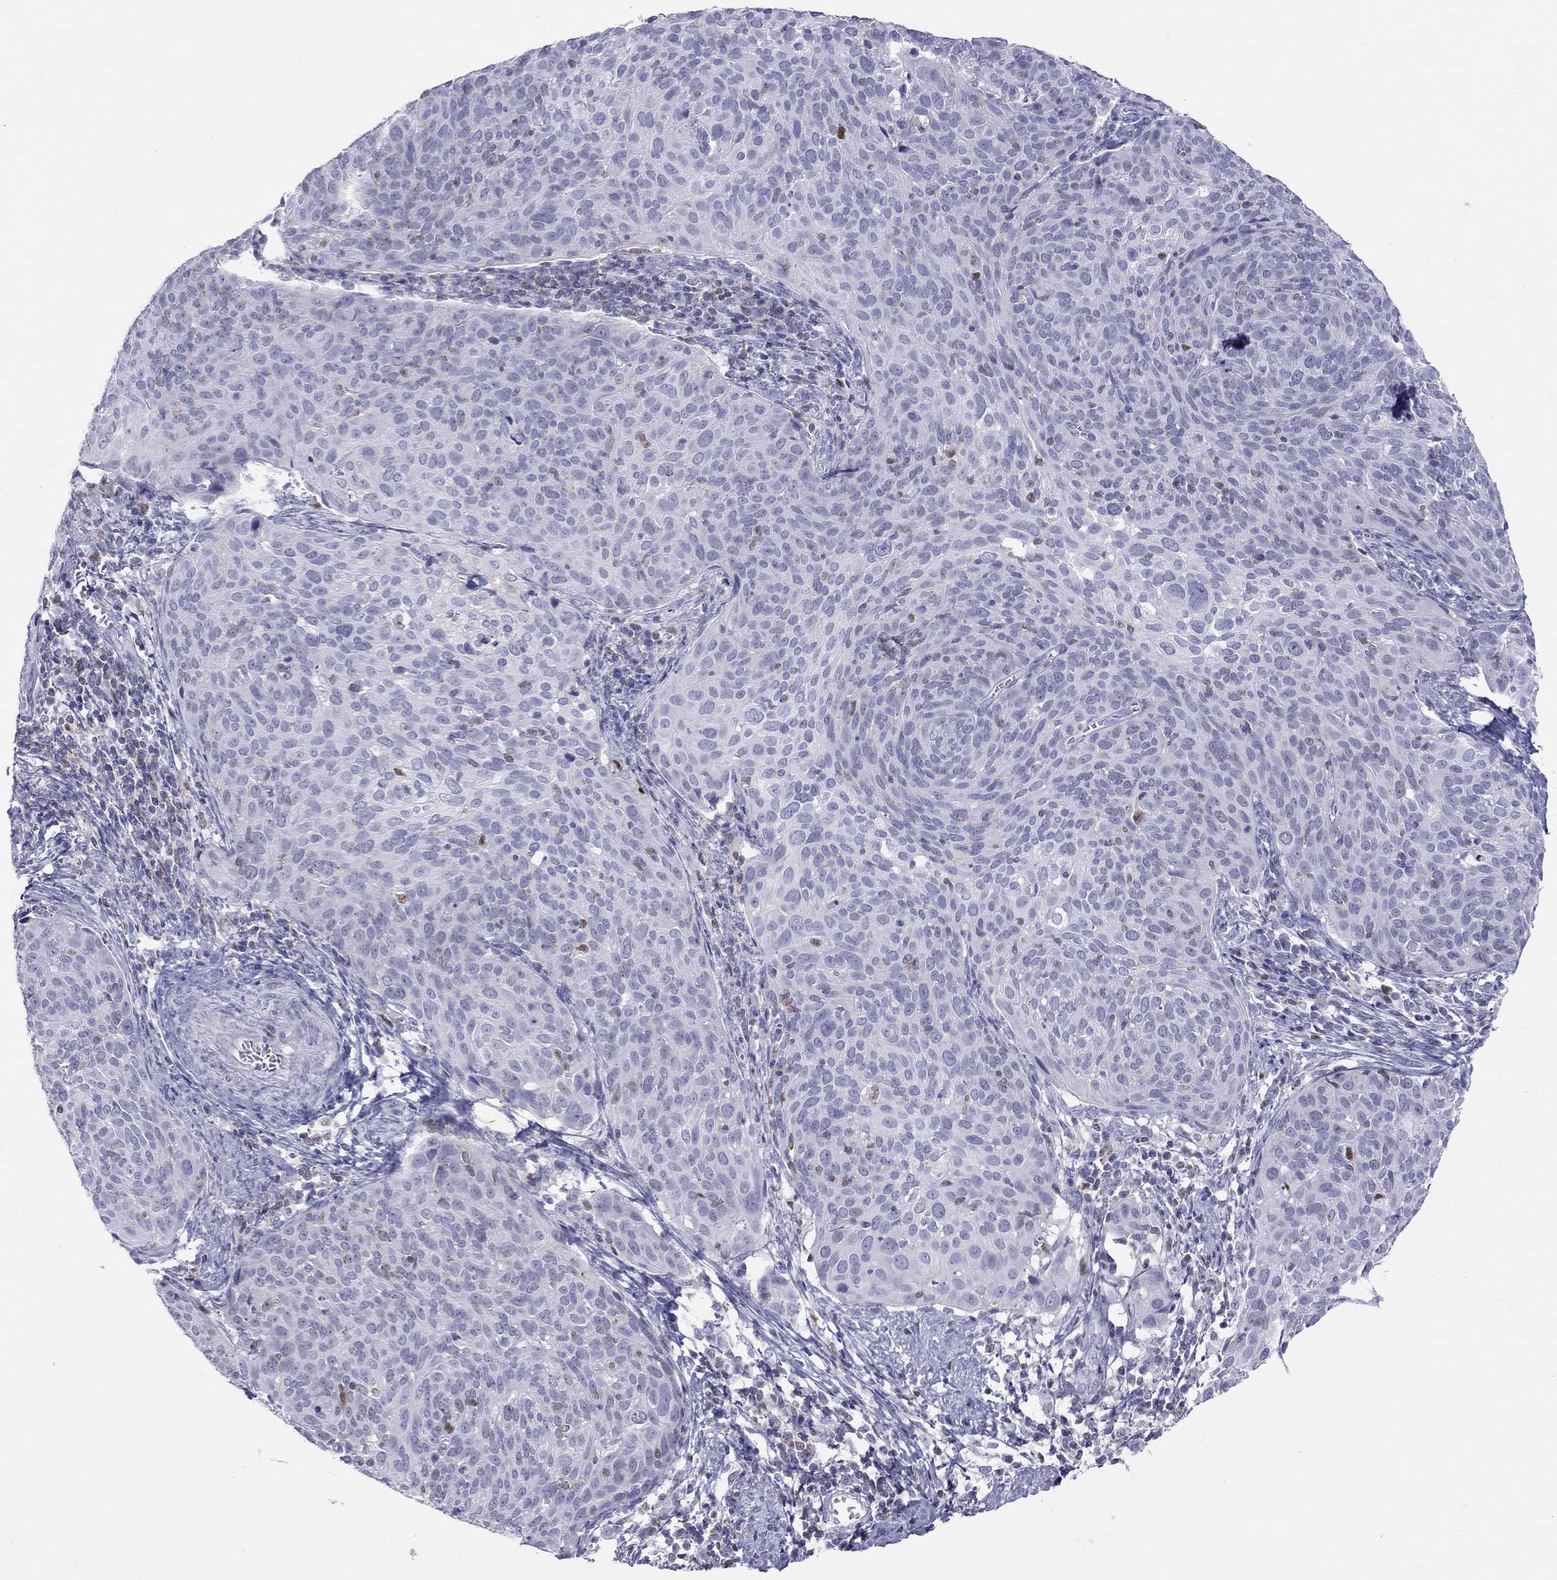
{"staining": {"intensity": "negative", "quantity": "none", "location": "none"}, "tissue": "cervical cancer", "cell_type": "Tumor cells", "image_type": "cancer", "snomed": [{"axis": "morphology", "description": "Squamous cell carcinoma, NOS"}, {"axis": "topography", "description": "Cervix"}], "caption": "Image shows no significant protein positivity in tumor cells of cervical cancer (squamous cell carcinoma).", "gene": "STAG3", "patient": {"sex": "female", "age": 39}}